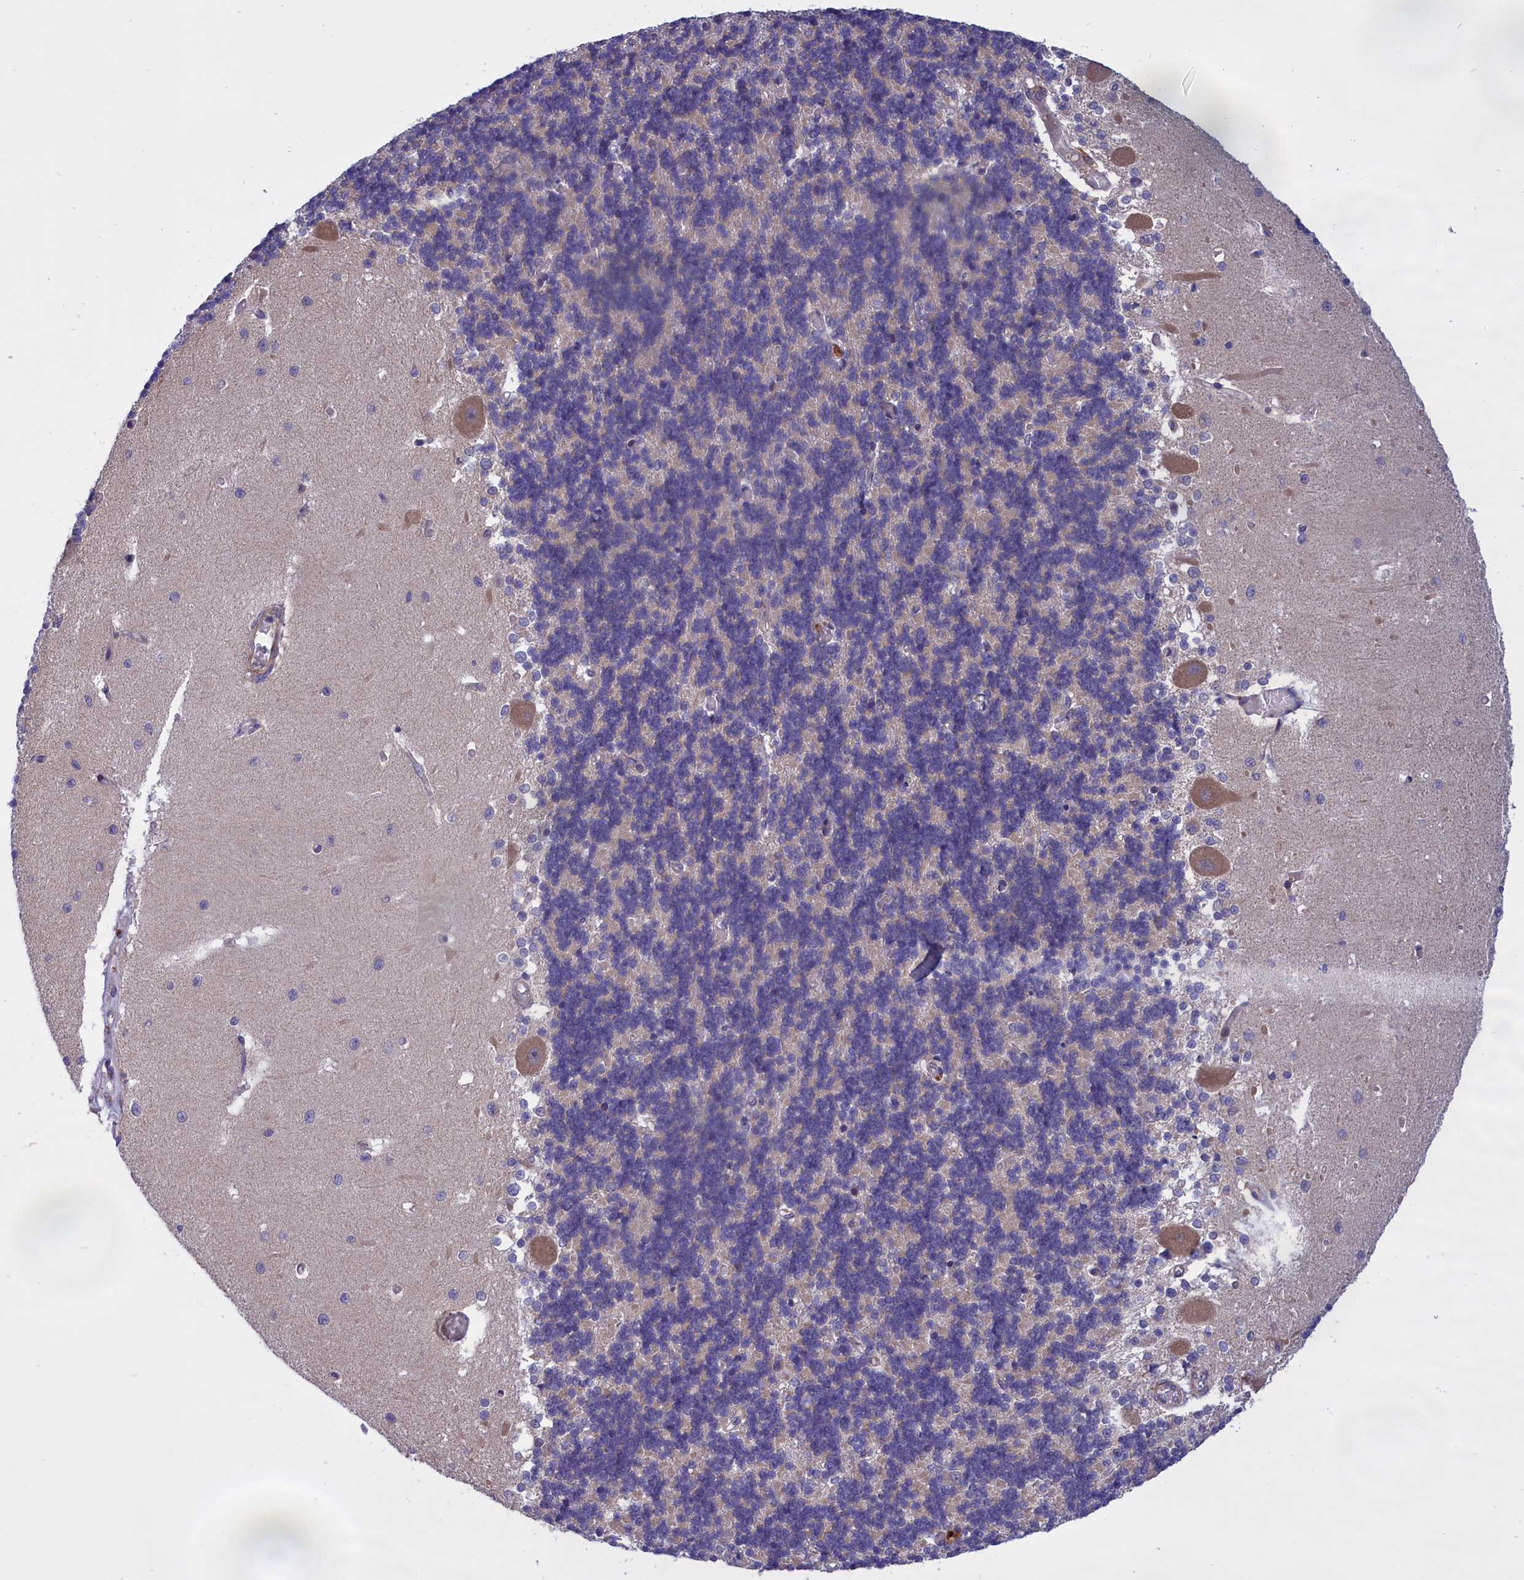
{"staining": {"intensity": "negative", "quantity": "none", "location": "none"}, "tissue": "cerebellum", "cell_type": "Cells in granular layer", "image_type": "normal", "snomed": [{"axis": "morphology", "description": "Normal tissue, NOS"}, {"axis": "topography", "description": "Cerebellum"}], "caption": "Protein analysis of normal cerebellum reveals no significant expression in cells in granular layer.", "gene": "AMDHD2", "patient": {"sex": "male", "age": 37}}